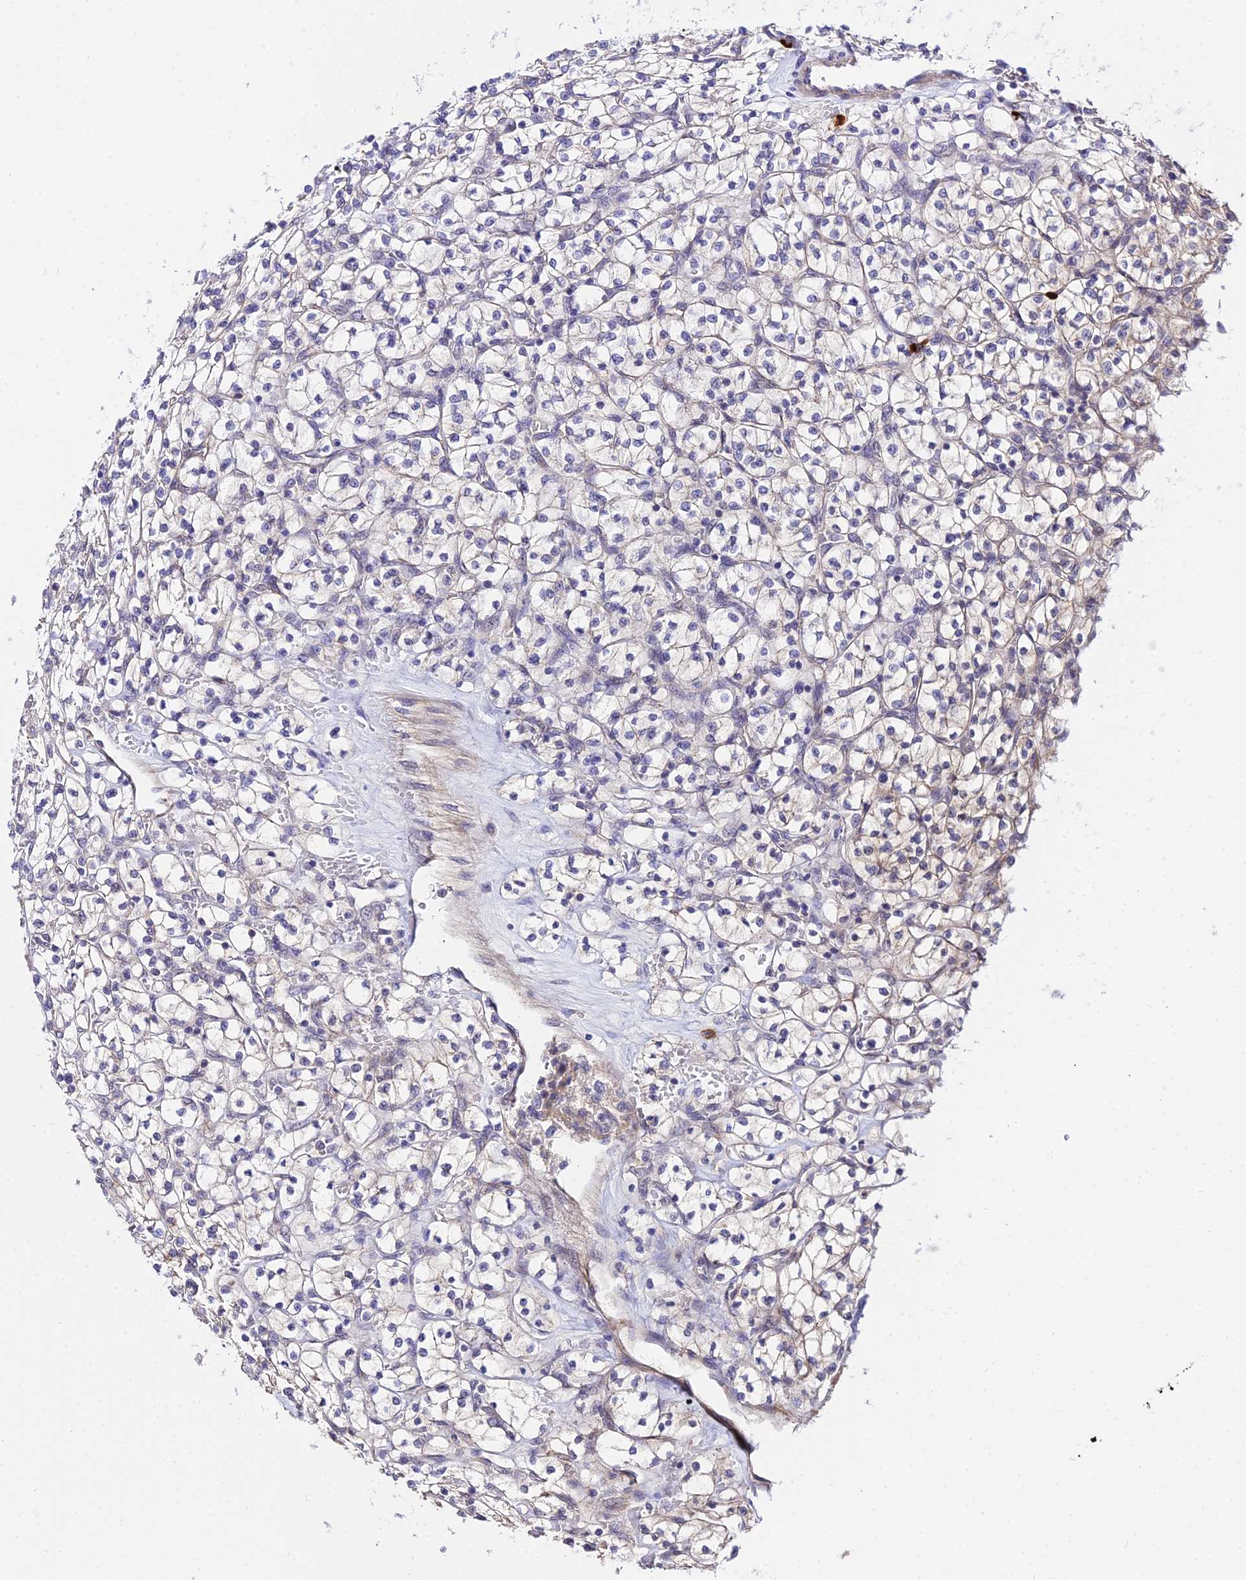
{"staining": {"intensity": "negative", "quantity": "none", "location": "none"}, "tissue": "renal cancer", "cell_type": "Tumor cells", "image_type": "cancer", "snomed": [{"axis": "morphology", "description": "Adenocarcinoma, NOS"}, {"axis": "topography", "description": "Kidney"}], "caption": "This is an IHC photomicrograph of renal cancer (adenocarcinoma). There is no staining in tumor cells.", "gene": "POLR2I", "patient": {"sex": "female", "age": 64}}